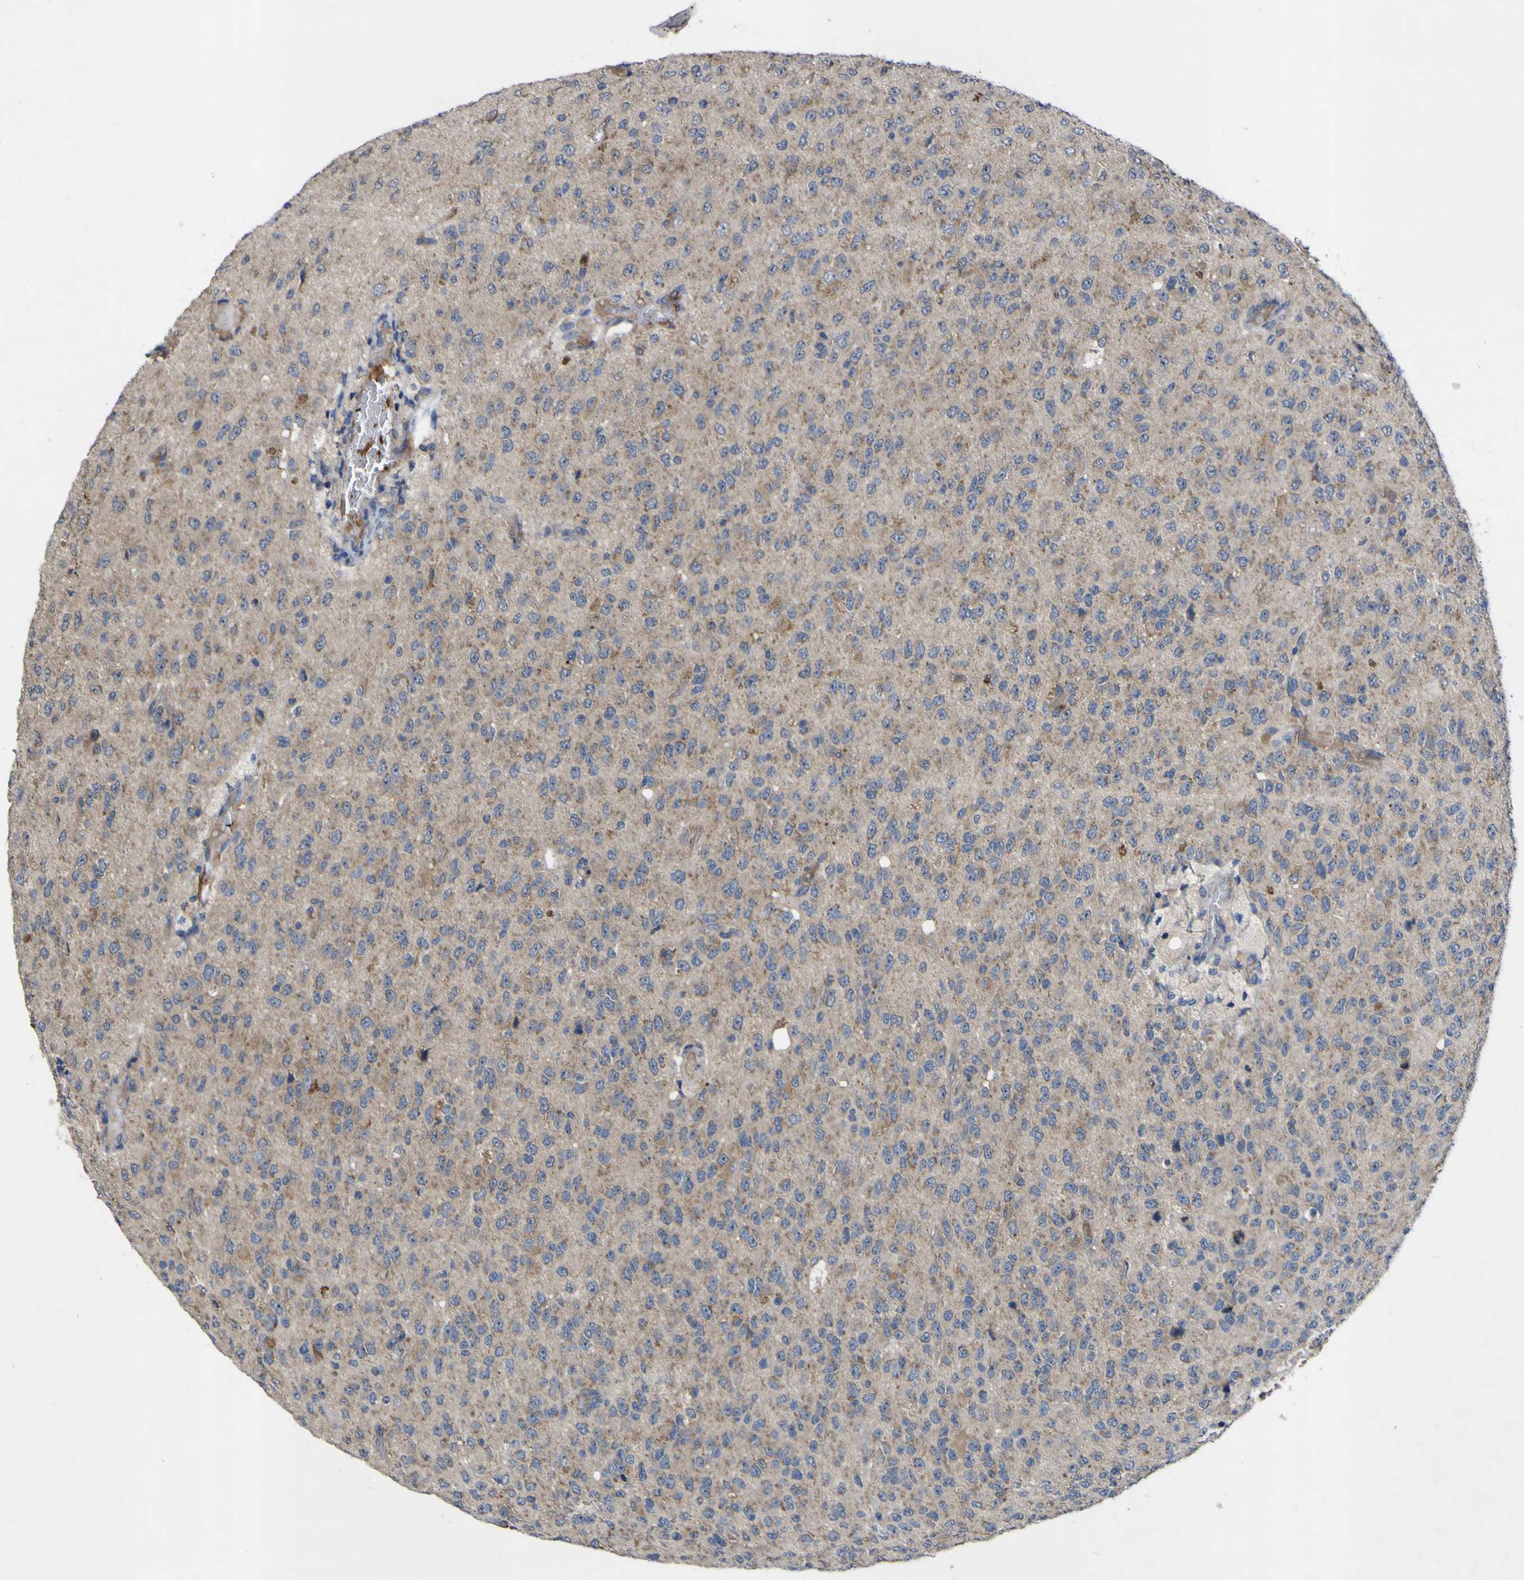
{"staining": {"intensity": "weak", "quantity": "<25%", "location": "cytoplasmic/membranous"}, "tissue": "glioma", "cell_type": "Tumor cells", "image_type": "cancer", "snomed": [{"axis": "morphology", "description": "Glioma, malignant, High grade"}, {"axis": "topography", "description": "pancreas cauda"}], "caption": "Tumor cells show no significant protein staining in glioma.", "gene": "IRAK2", "patient": {"sex": "male", "age": 60}}